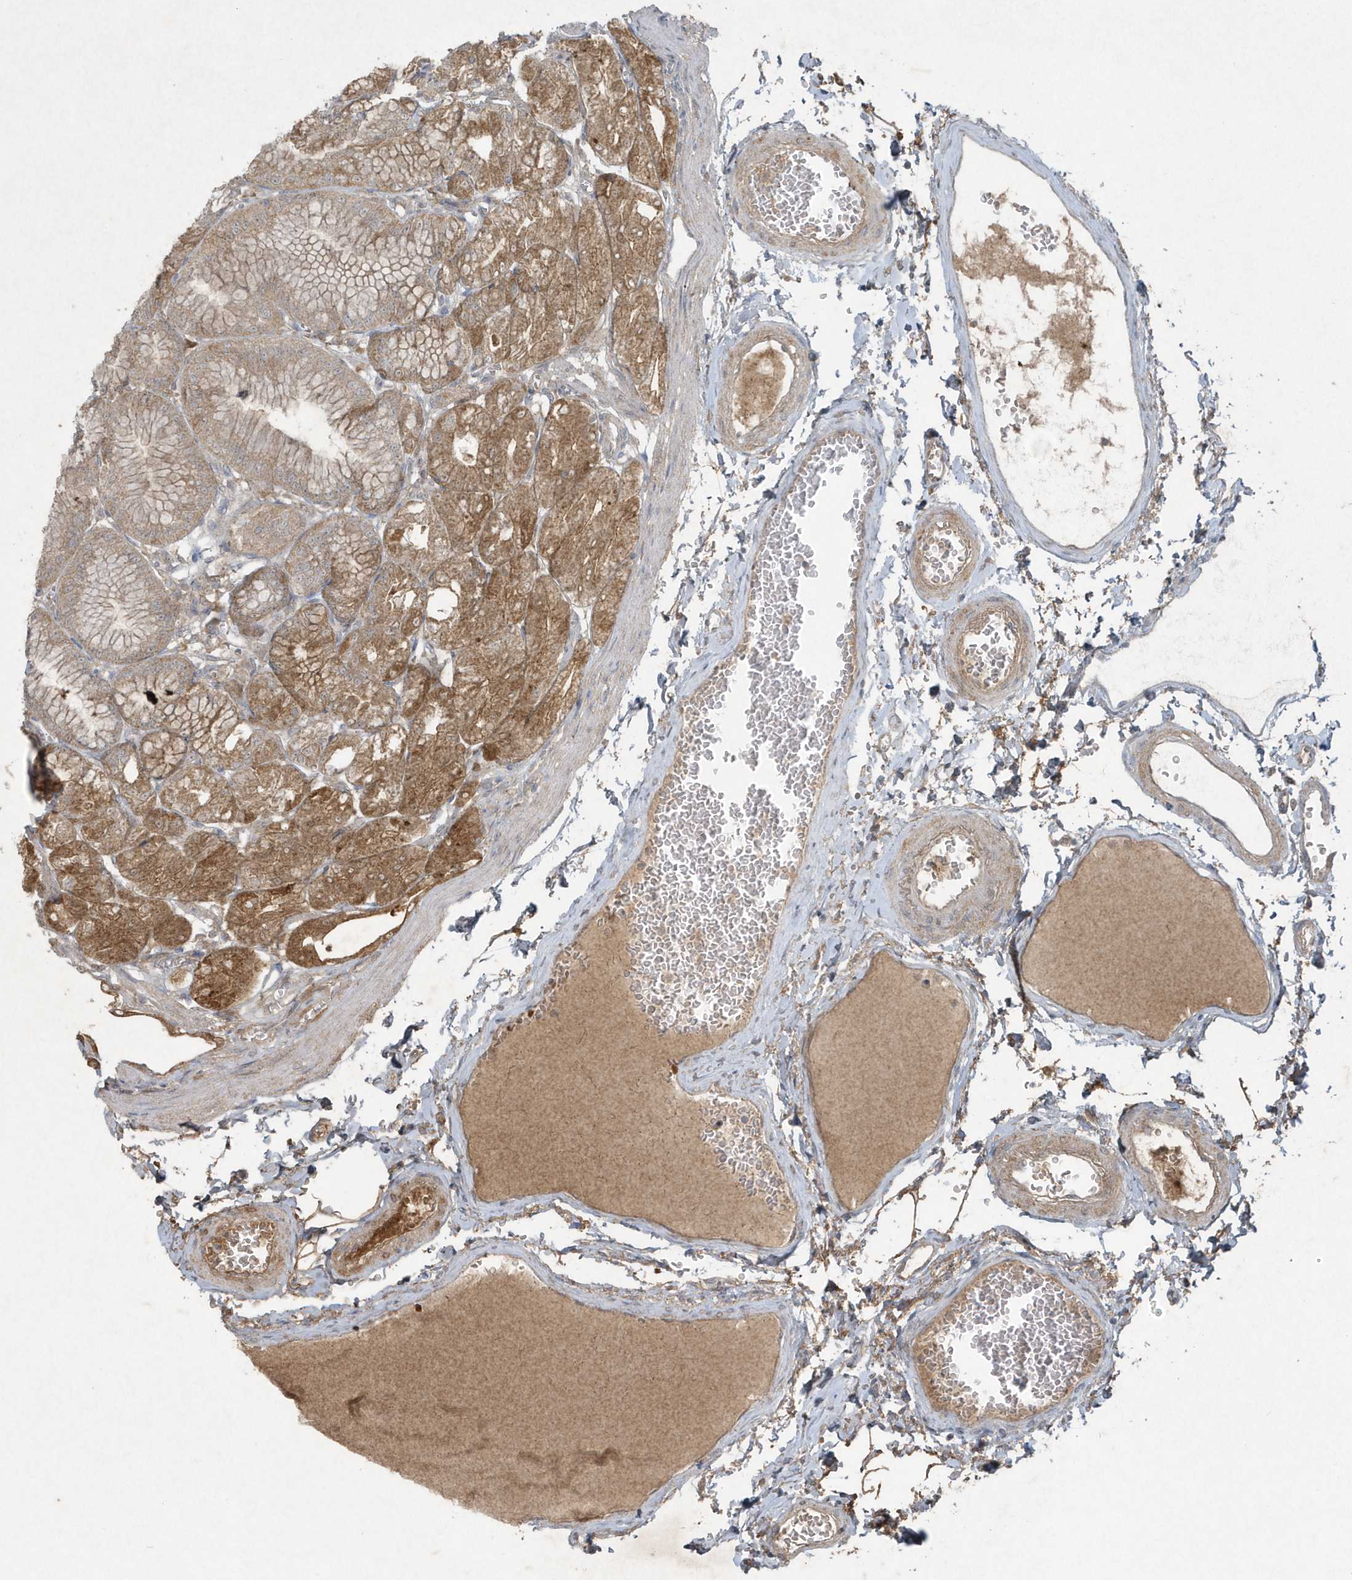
{"staining": {"intensity": "moderate", "quantity": "25%-75%", "location": "cytoplasmic/membranous"}, "tissue": "stomach", "cell_type": "Glandular cells", "image_type": "normal", "snomed": [{"axis": "morphology", "description": "Normal tissue, NOS"}, {"axis": "topography", "description": "Stomach, lower"}], "caption": "Protein positivity by immunohistochemistry exhibits moderate cytoplasmic/membranous staining in about 25%-75% of glandular cells in benign stomach. (DAB IHC, brown staining for protein, blue staining for nuclei).", "gene": "C1RL", "patient": {"sex": "male", "age": 71}}